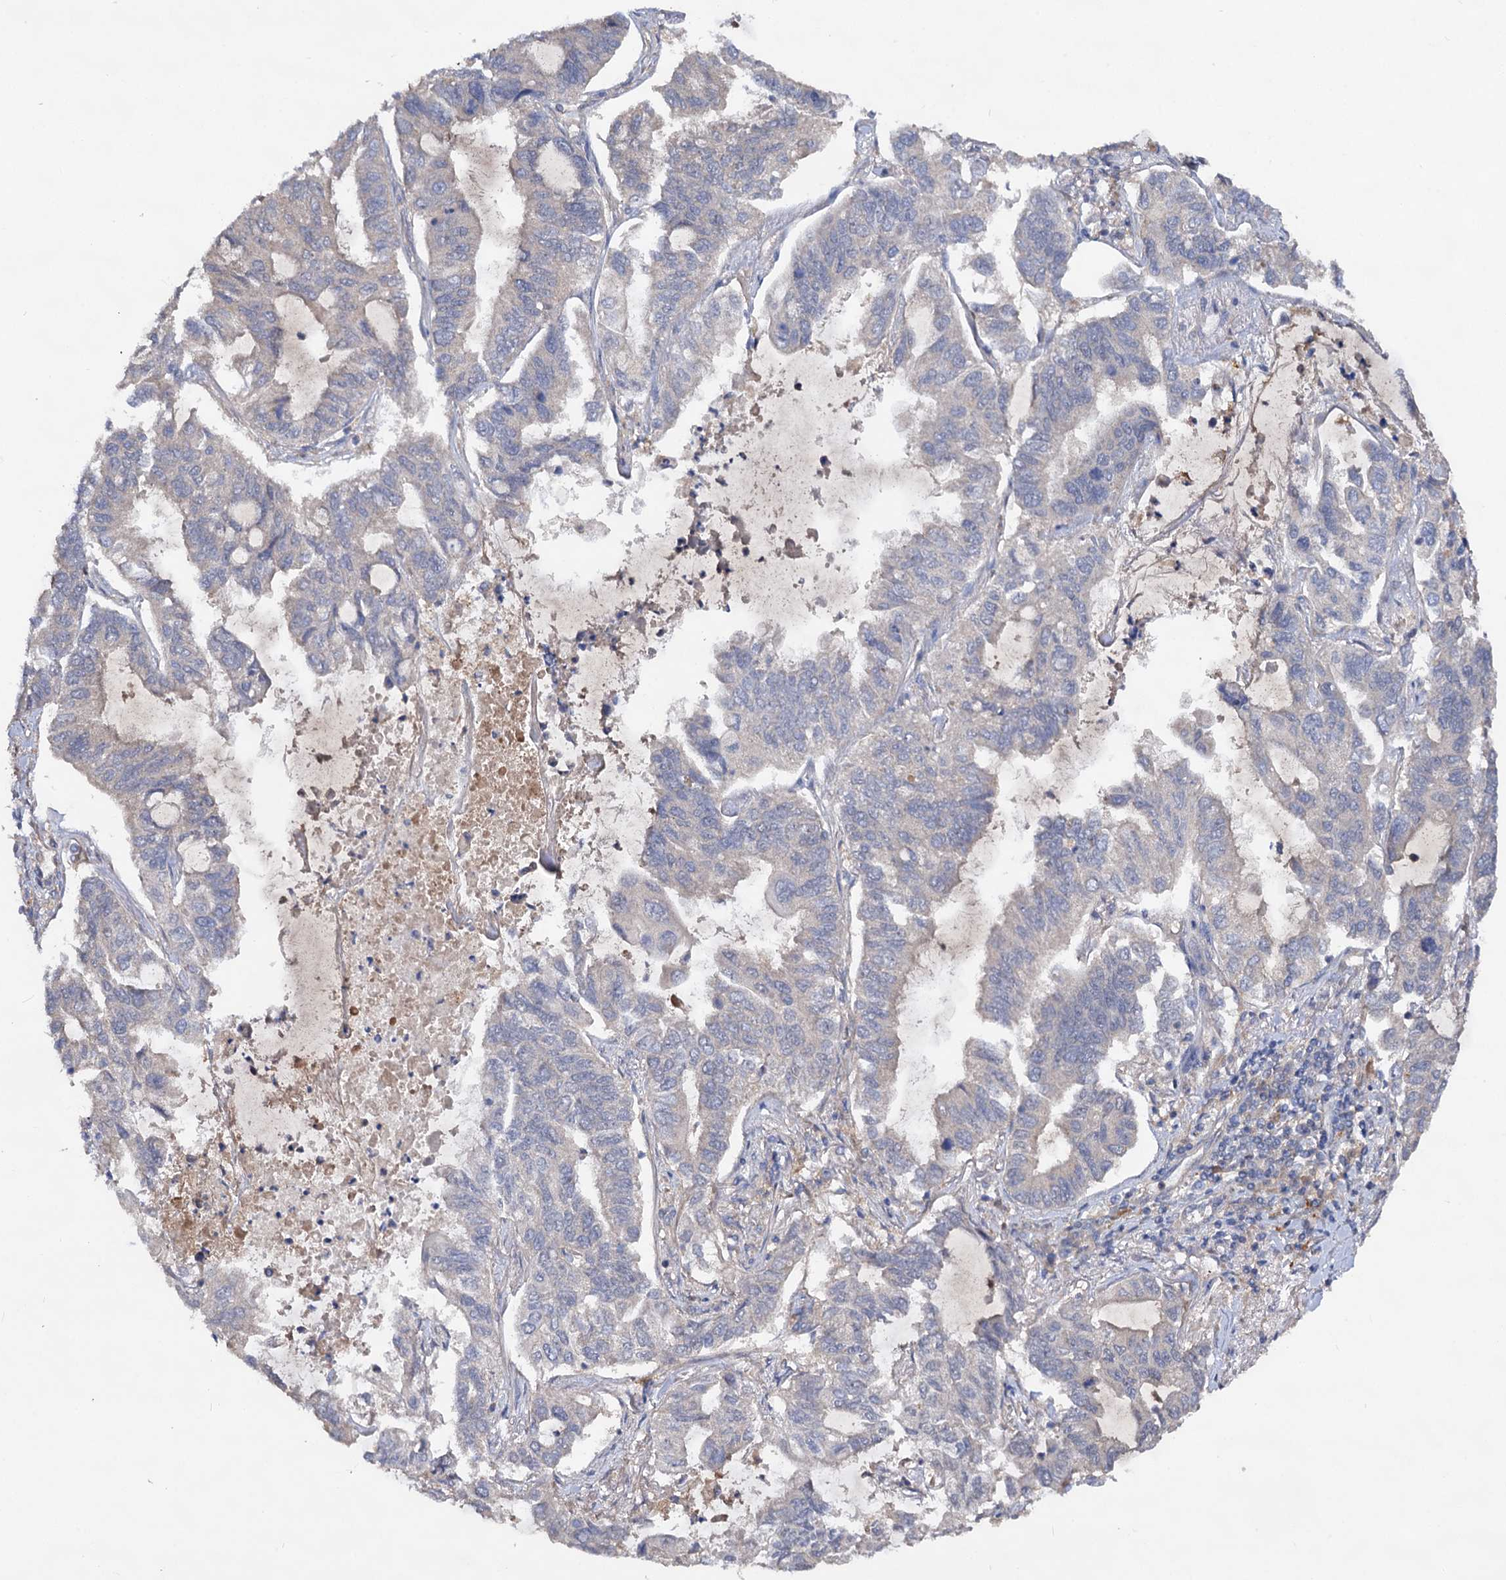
{"staining": {"intensity": "negative", "quantity": "none", "location": "none"}, "tissue": "lung cancer", "cell_type": "Tumor cells", "image_type": "cancer", "snomed": [{"axis": "morphology", "description": "Adenocarcinoma, NOS"}, {"axis": "topography", "description": "Lung"}], "caption": "Immunohistochemistry of lung cancer demonstrates no positivity in tumor cells. (DAB (3,3'-diaminobenzidine) immunohistochemistry with hematoxylin counter stain).", "gene": "VPS29", "patient": {"sex": "male", "age": 64}}